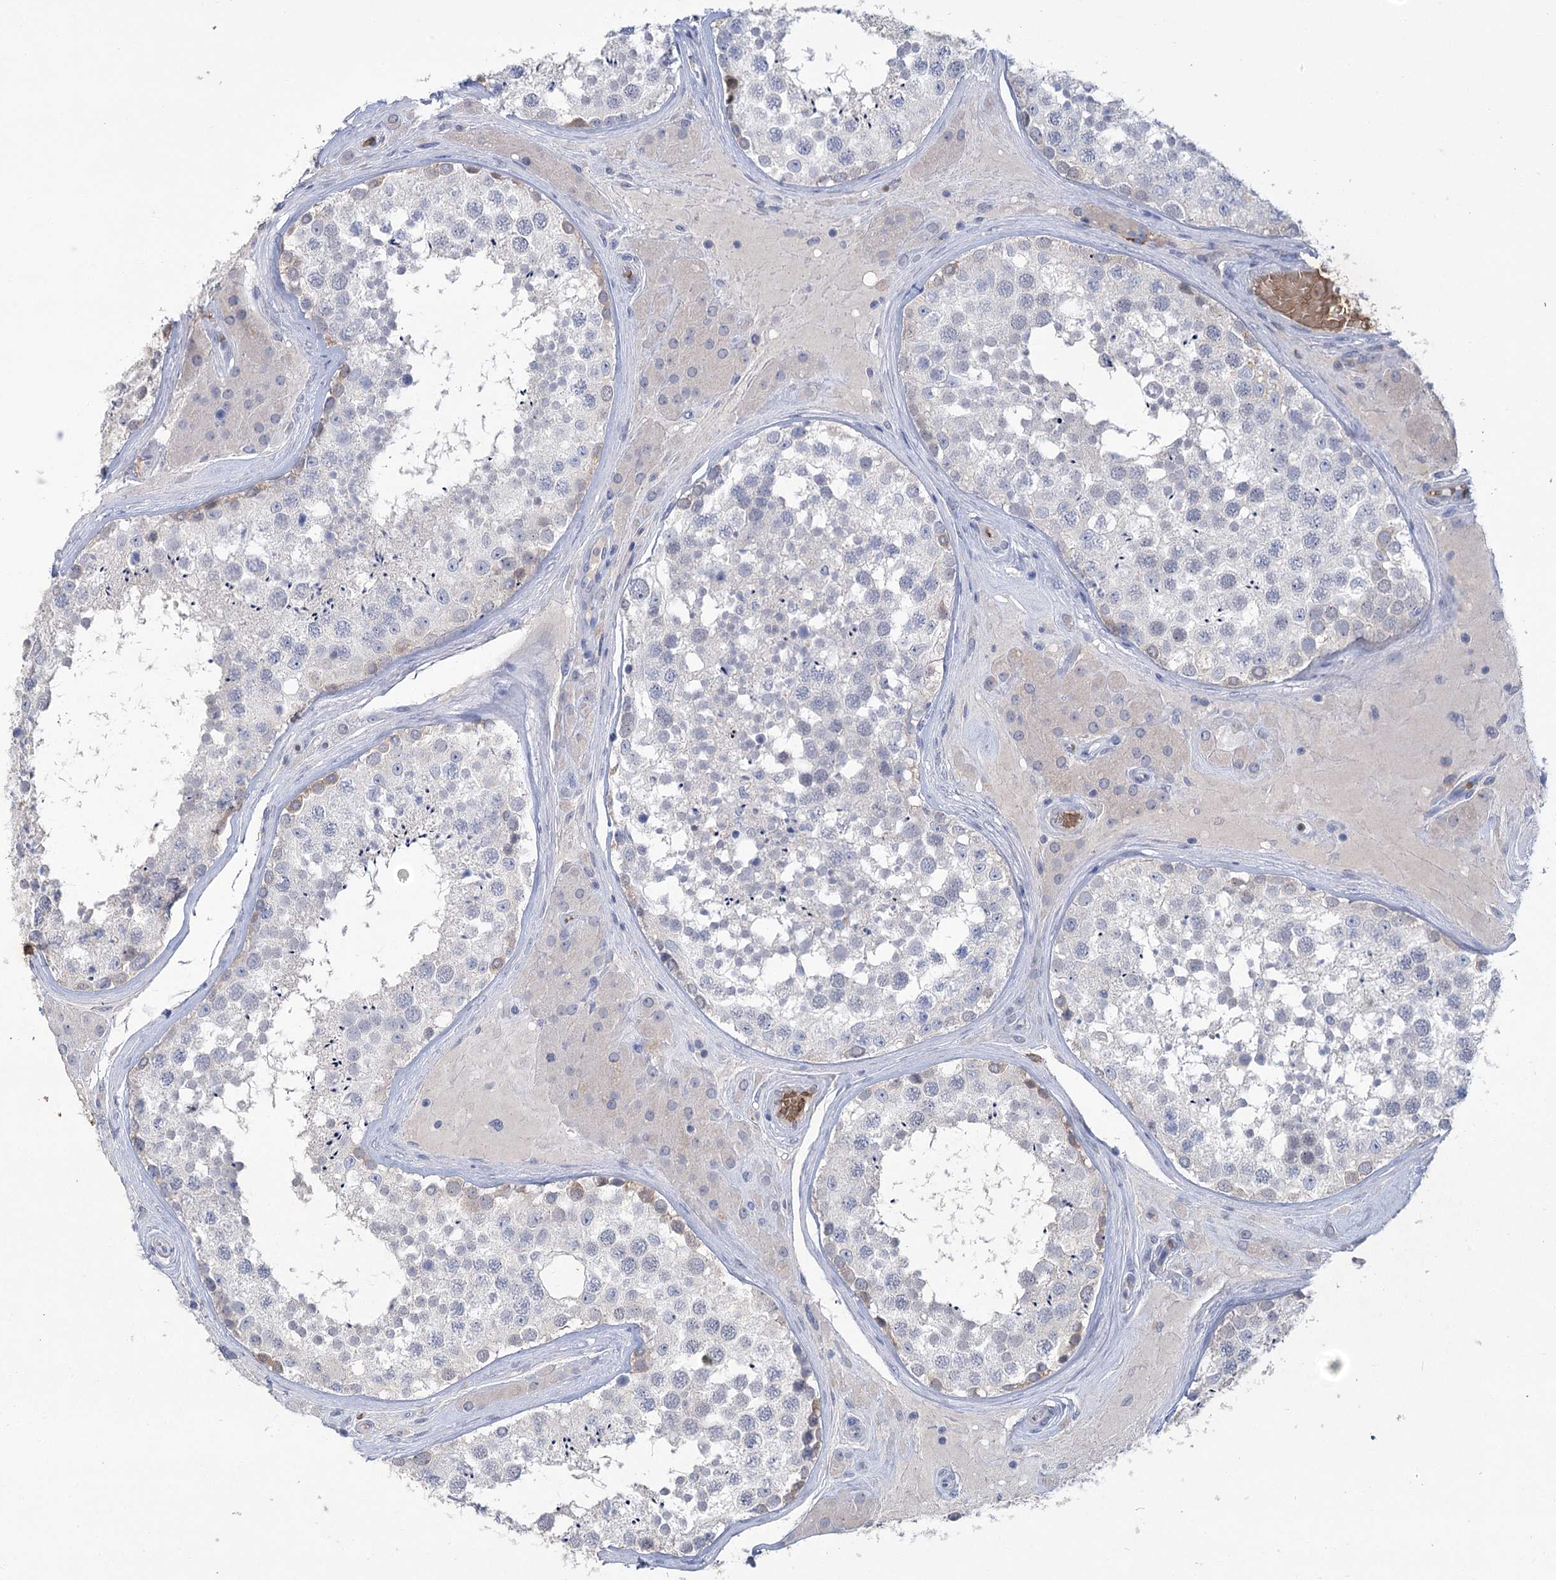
{"staining": {"intensity": "weak", "quantity": "<25%", "location": "cytoplasmic/membranous"}, "tissue": "testis", "cell_type": "Cells in seminiferous ducts", "image_type": "normal", "snomed": [{"axis": "morphology", "description": "Normal tissue, NOS"}, {"axis": "topography", "description": "Testis"}], "caption": "High power microscopy photomicrograph of an IHC photomicrograph of unremarkable testis, revealing no significant staining in cells in seminiferous ducts. The staining was performed using DAB to visualize the protein expression in brown, while the nuclei were stained in blue with hematoxylin (Magnification: 20x).", "gene": "HBA1", "patient": {"sex": "male", "age": 46}}